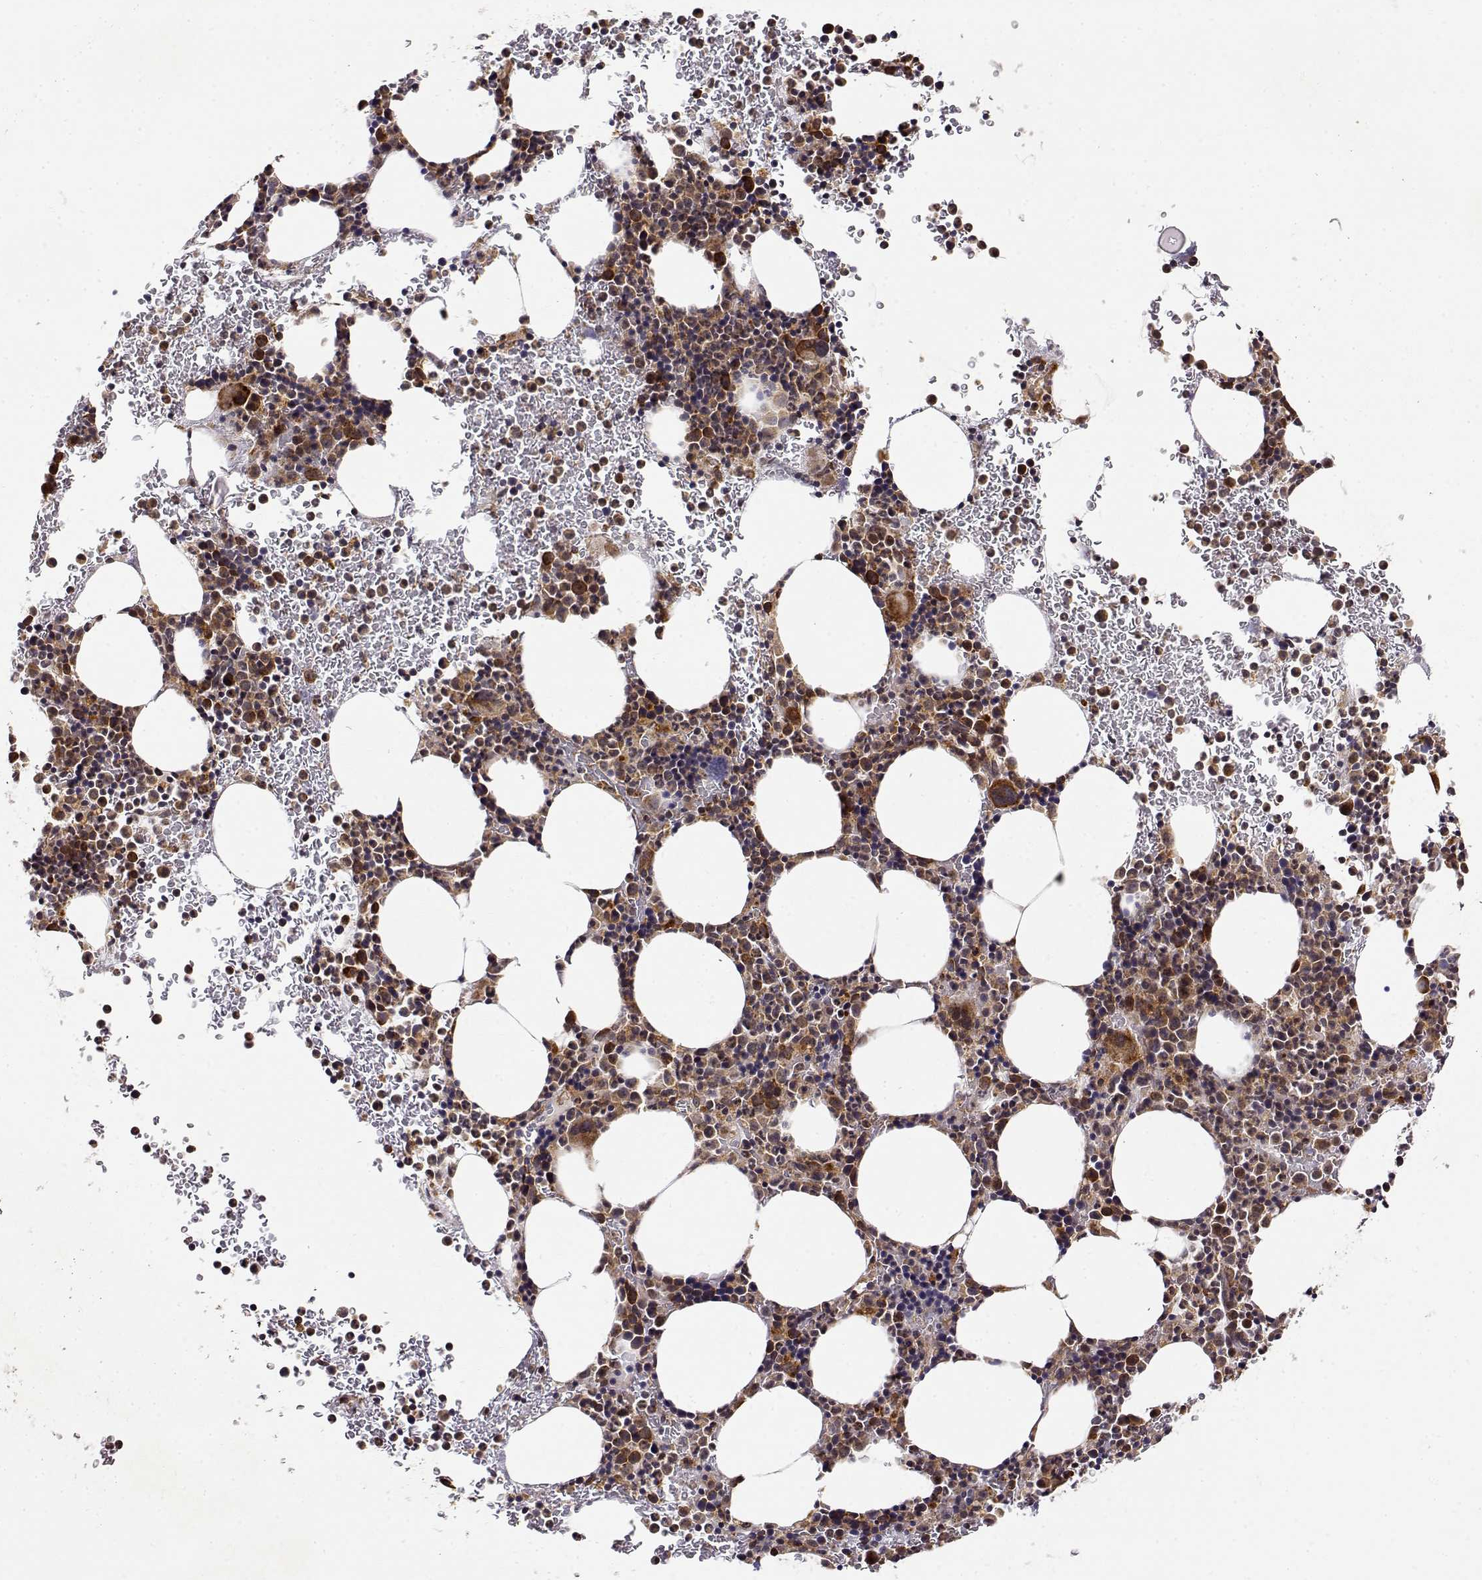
{"staining": {"intensity": "moderate", "quantity": ">75%", "location": "cytoplasmic/membranous"}, "tissue": "bone marrow", "cell_type": "Hematopoietic cells", "image_type": "normal", "snomed": [{"axis": "morphology", "description": "Normal tissue, NOS"}, {"axis": "topography", "description": "Bone marrow"}], "caption": "Bone marrow stained with DAB immunohistochemistry exhibits medium levels of moderate cytoplasmic/membranous staining in about >75% of hematopoietic cells.", "gene": "RNF13", "patient": {"sex": "male", "age": 72}}